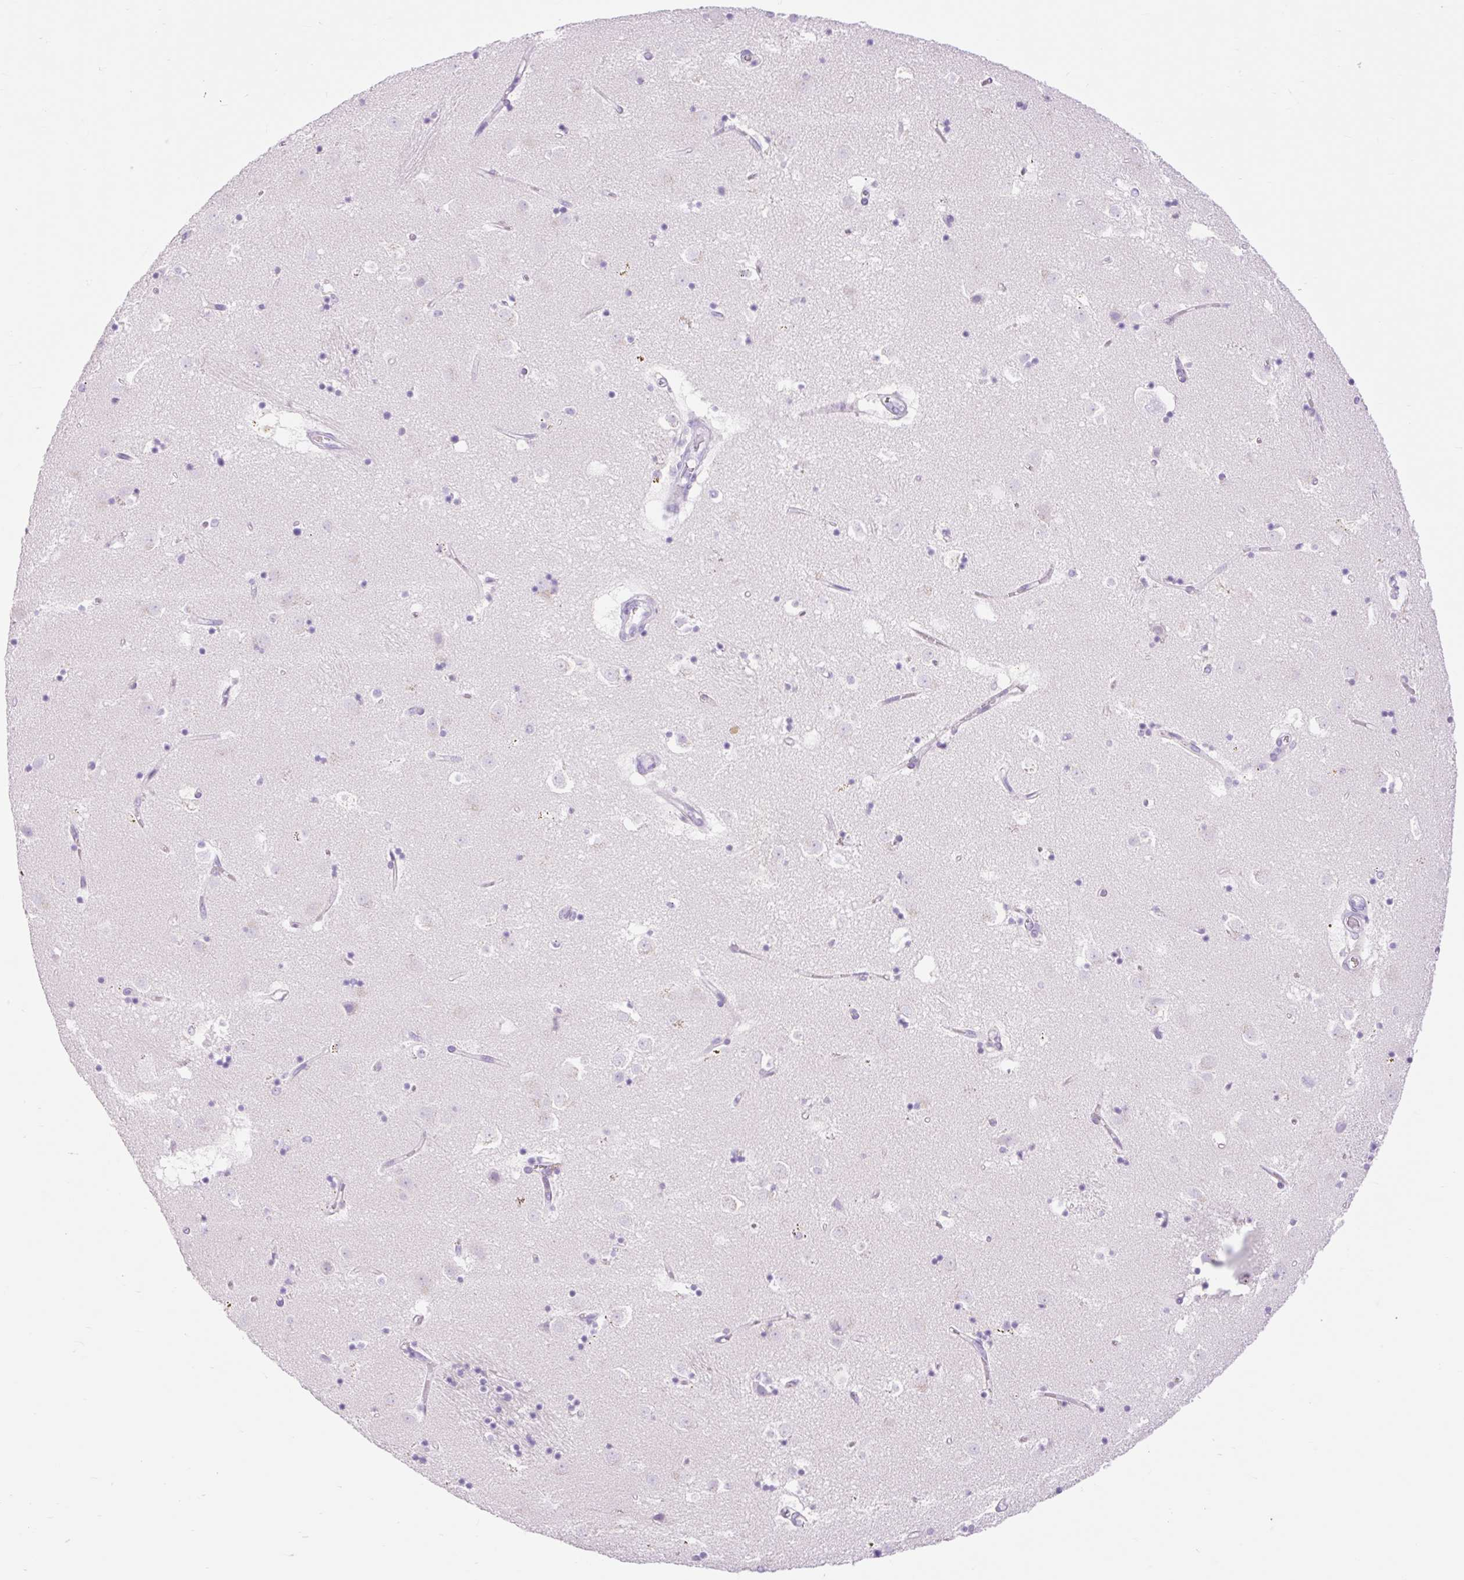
{"staining": {"intensity": "negative", "quantity": "none", "location": "none"}, "tissue": "caudate", "cell_type": "Glial cells", "image_type": "normal", "snomed": [{"axis": "morphology", "description": "Normal tissue, NOS"}, {"axis": "topography", "description": "Lateral ventricle wall"}], "caption": "Glial cells show no significant expression in unremarkable caudate. Brightfield microscopy of immunohistochemistry (IHC) stained with DAB (brown) and hematoxylin (blue), captured at high magnification.", "gene": "SLC25A40", "patient": {"sex": "male", "age": 58}}